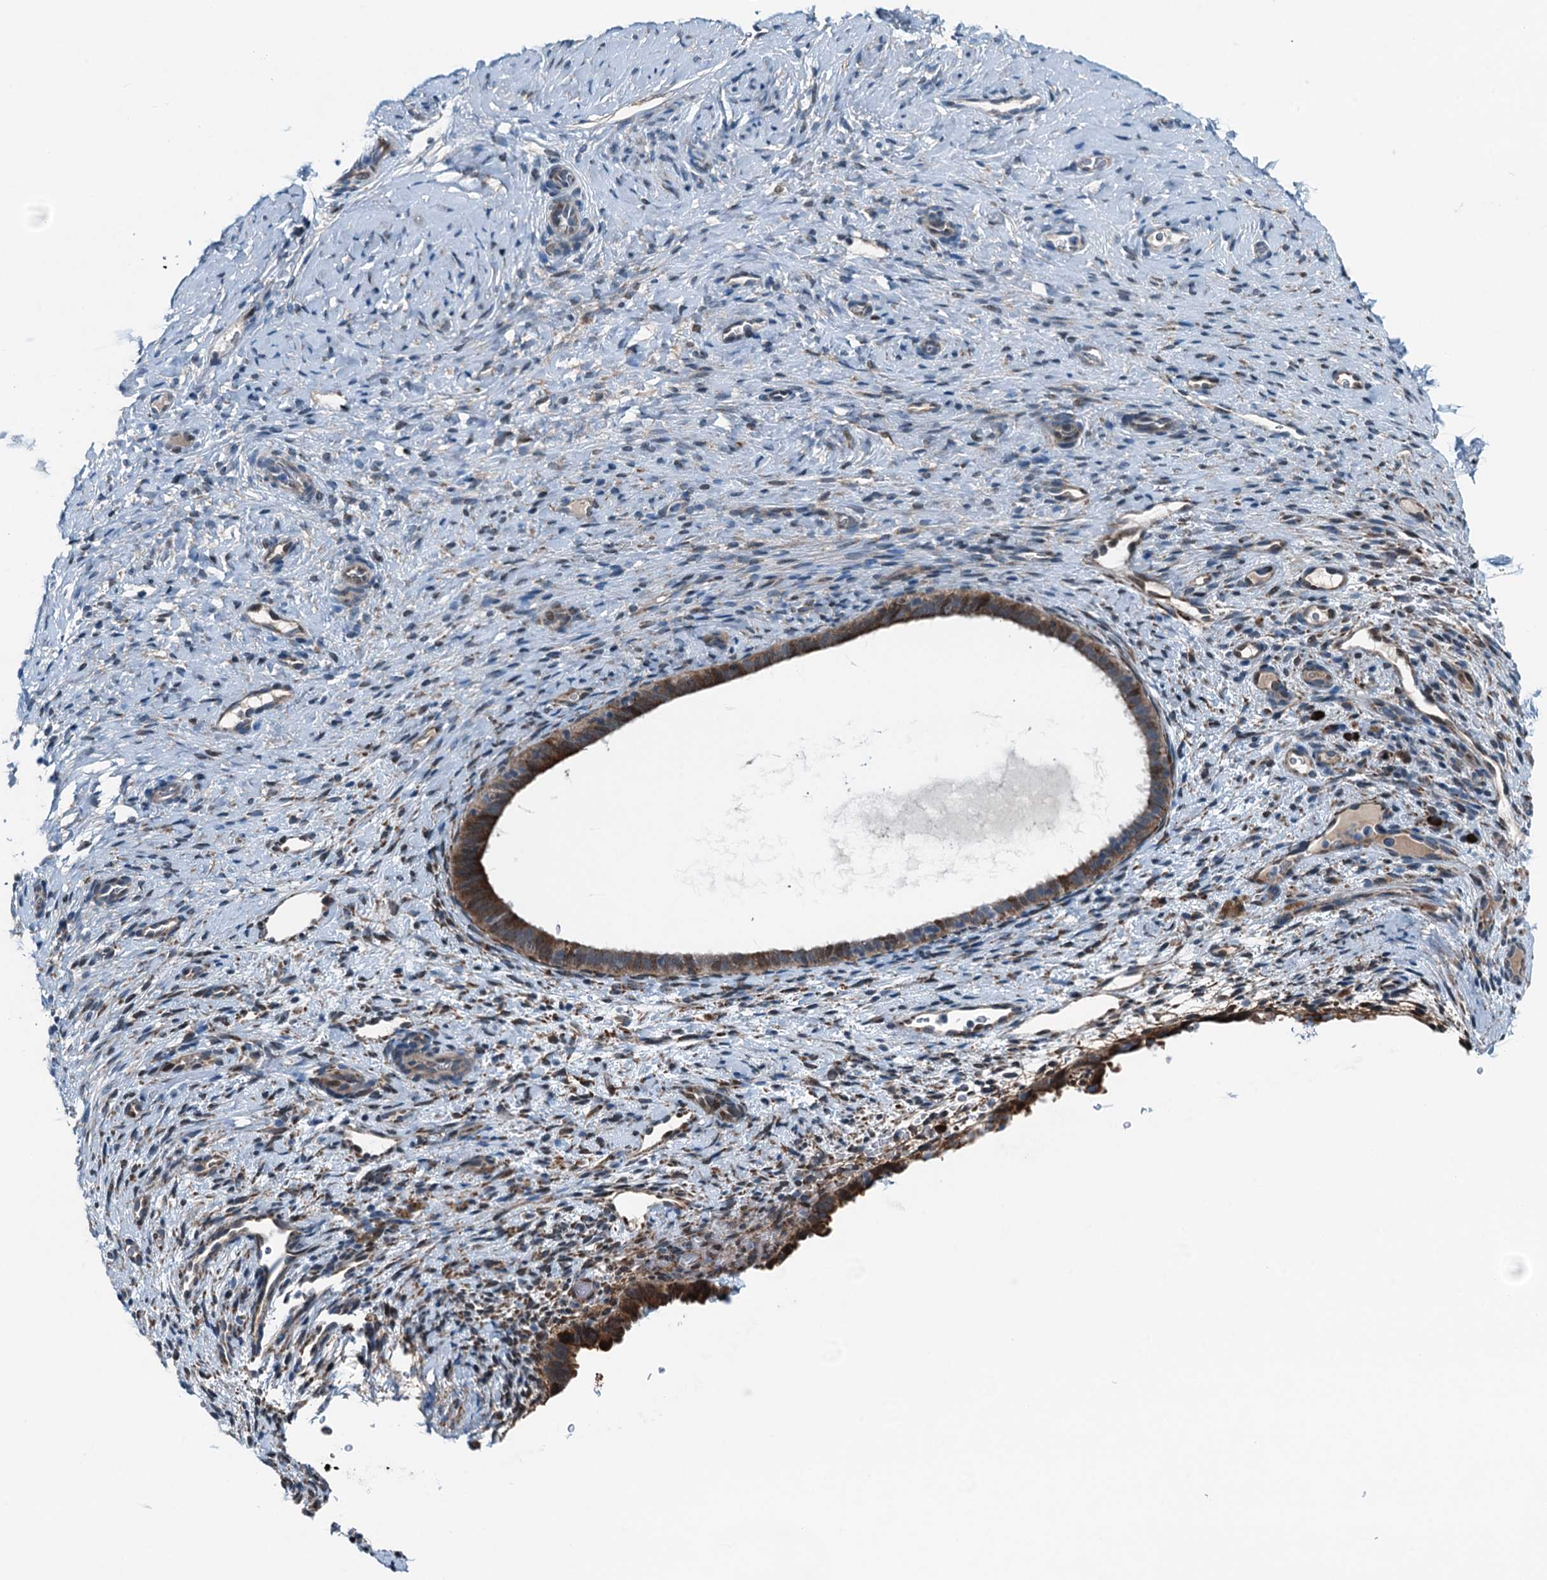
{"staining": {"intensity": "negative", "quantity": "none", "location": "none"}, "tissue": "endometrium", "cell_type": "Cells in endometrial stroma", "image_type": "normal", "snomed": [{"axis": "morphology", "description": "Normal tissue, NOS"}, {"axis": "topography", "description": "Endometrium"}], "caption": "DAB immunohistochemical staining of normal human endometrium reveals no significant positivity in cells in endometrial stroma.", "gene": "TAMALIN", "patient": {"sex": "female", "age": 65}}